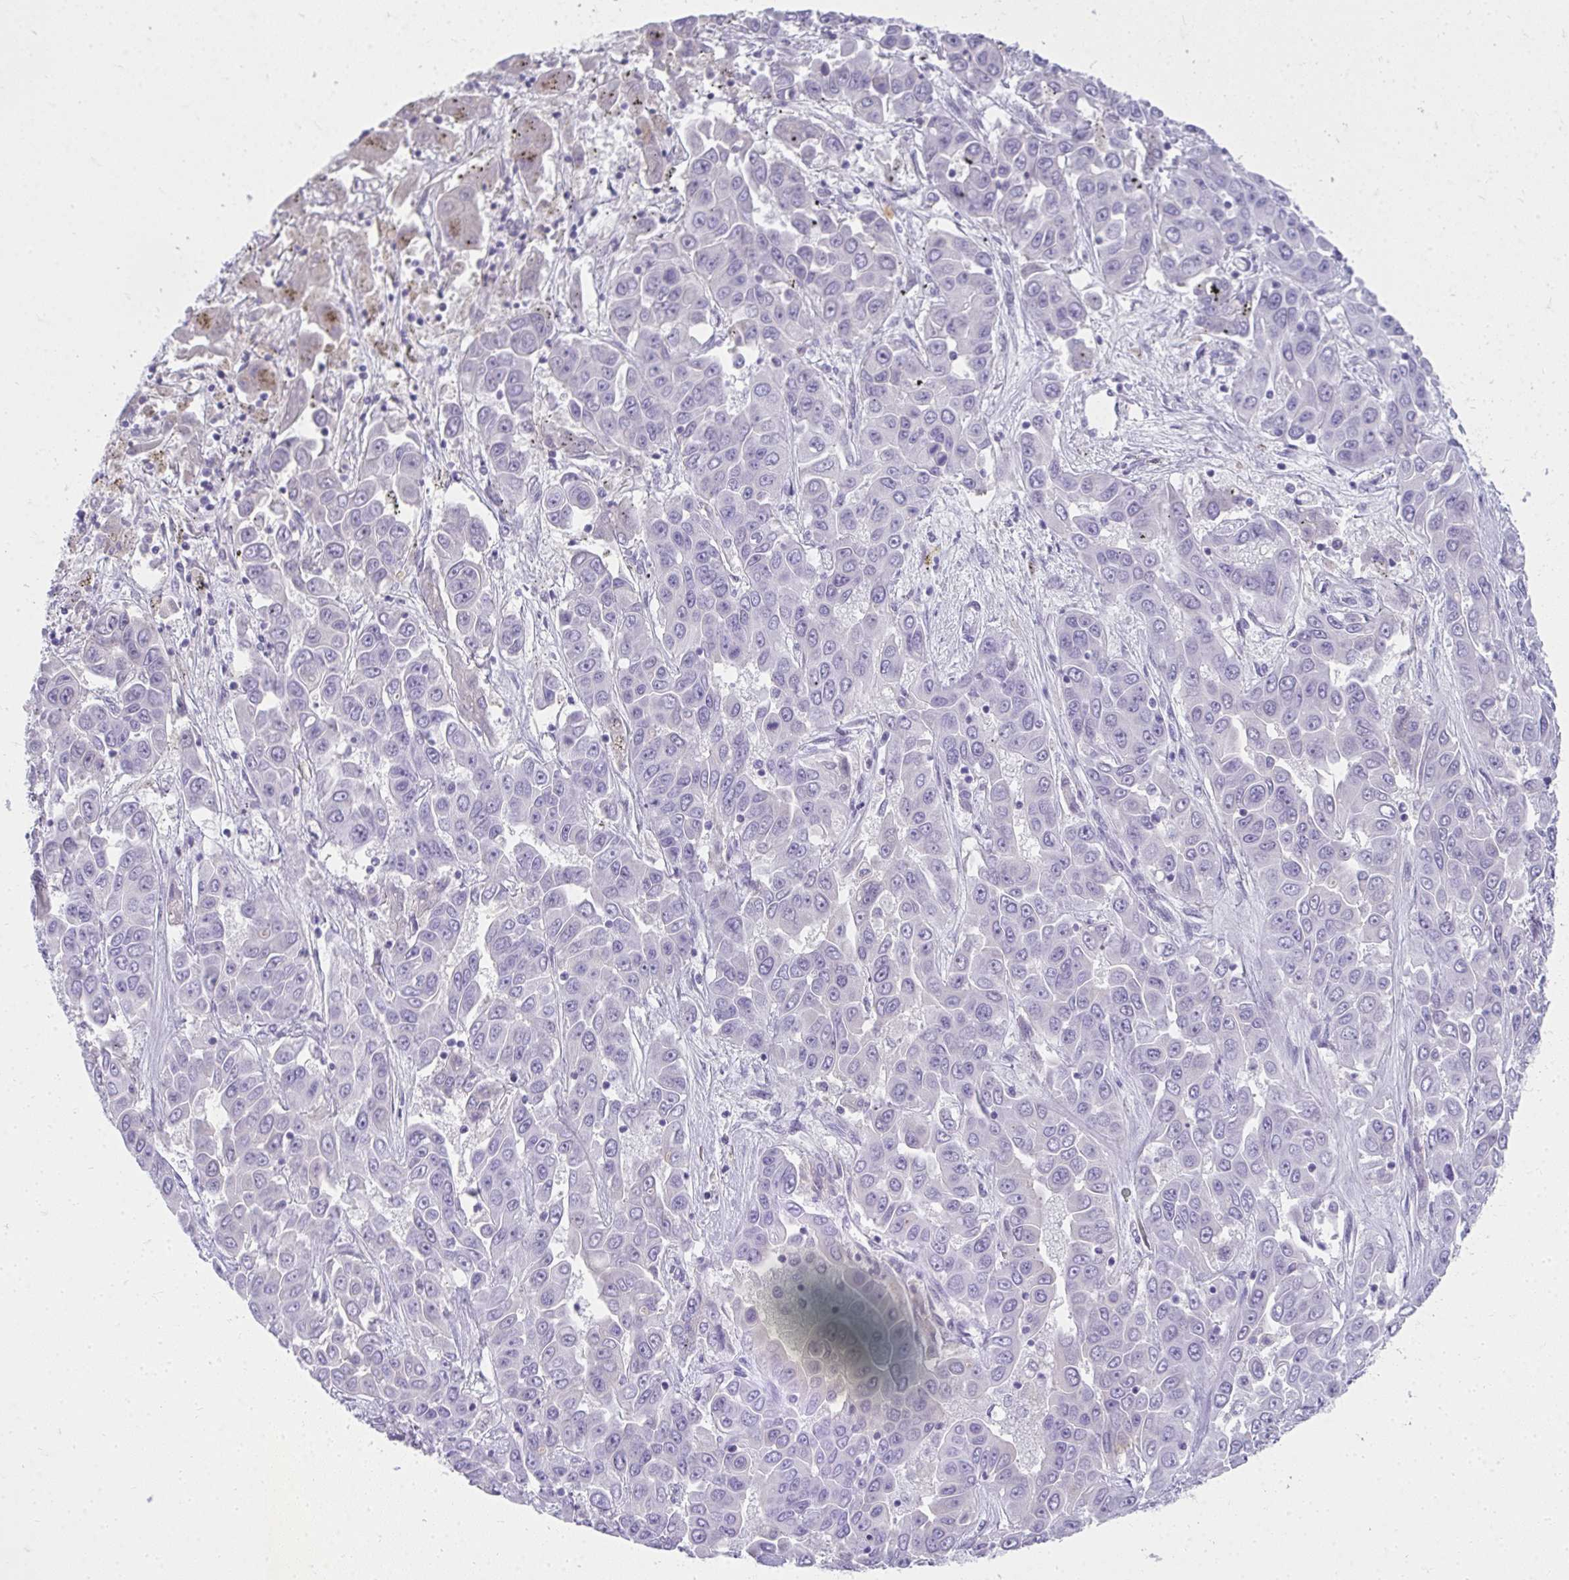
{"staining": {"intensity": "negative", "quantity": "none", "location": "none"}, "tissue": "liver cancer", "cell_type": "Tumor cells", "image_type": "cancer", "snomed": [{"axis": "morphology", "description": "Cholangiocarcinoma"}, {"axis": "topography", "description": "Liver"}], "caption": "IHC image of liver cancer (cholangiocarcinoma) stained for a protein (brown), which exhibits no positivity in tumor cells.", "gene": "ZSWIM3", "patient": {"sex": "female", "age": 52}}